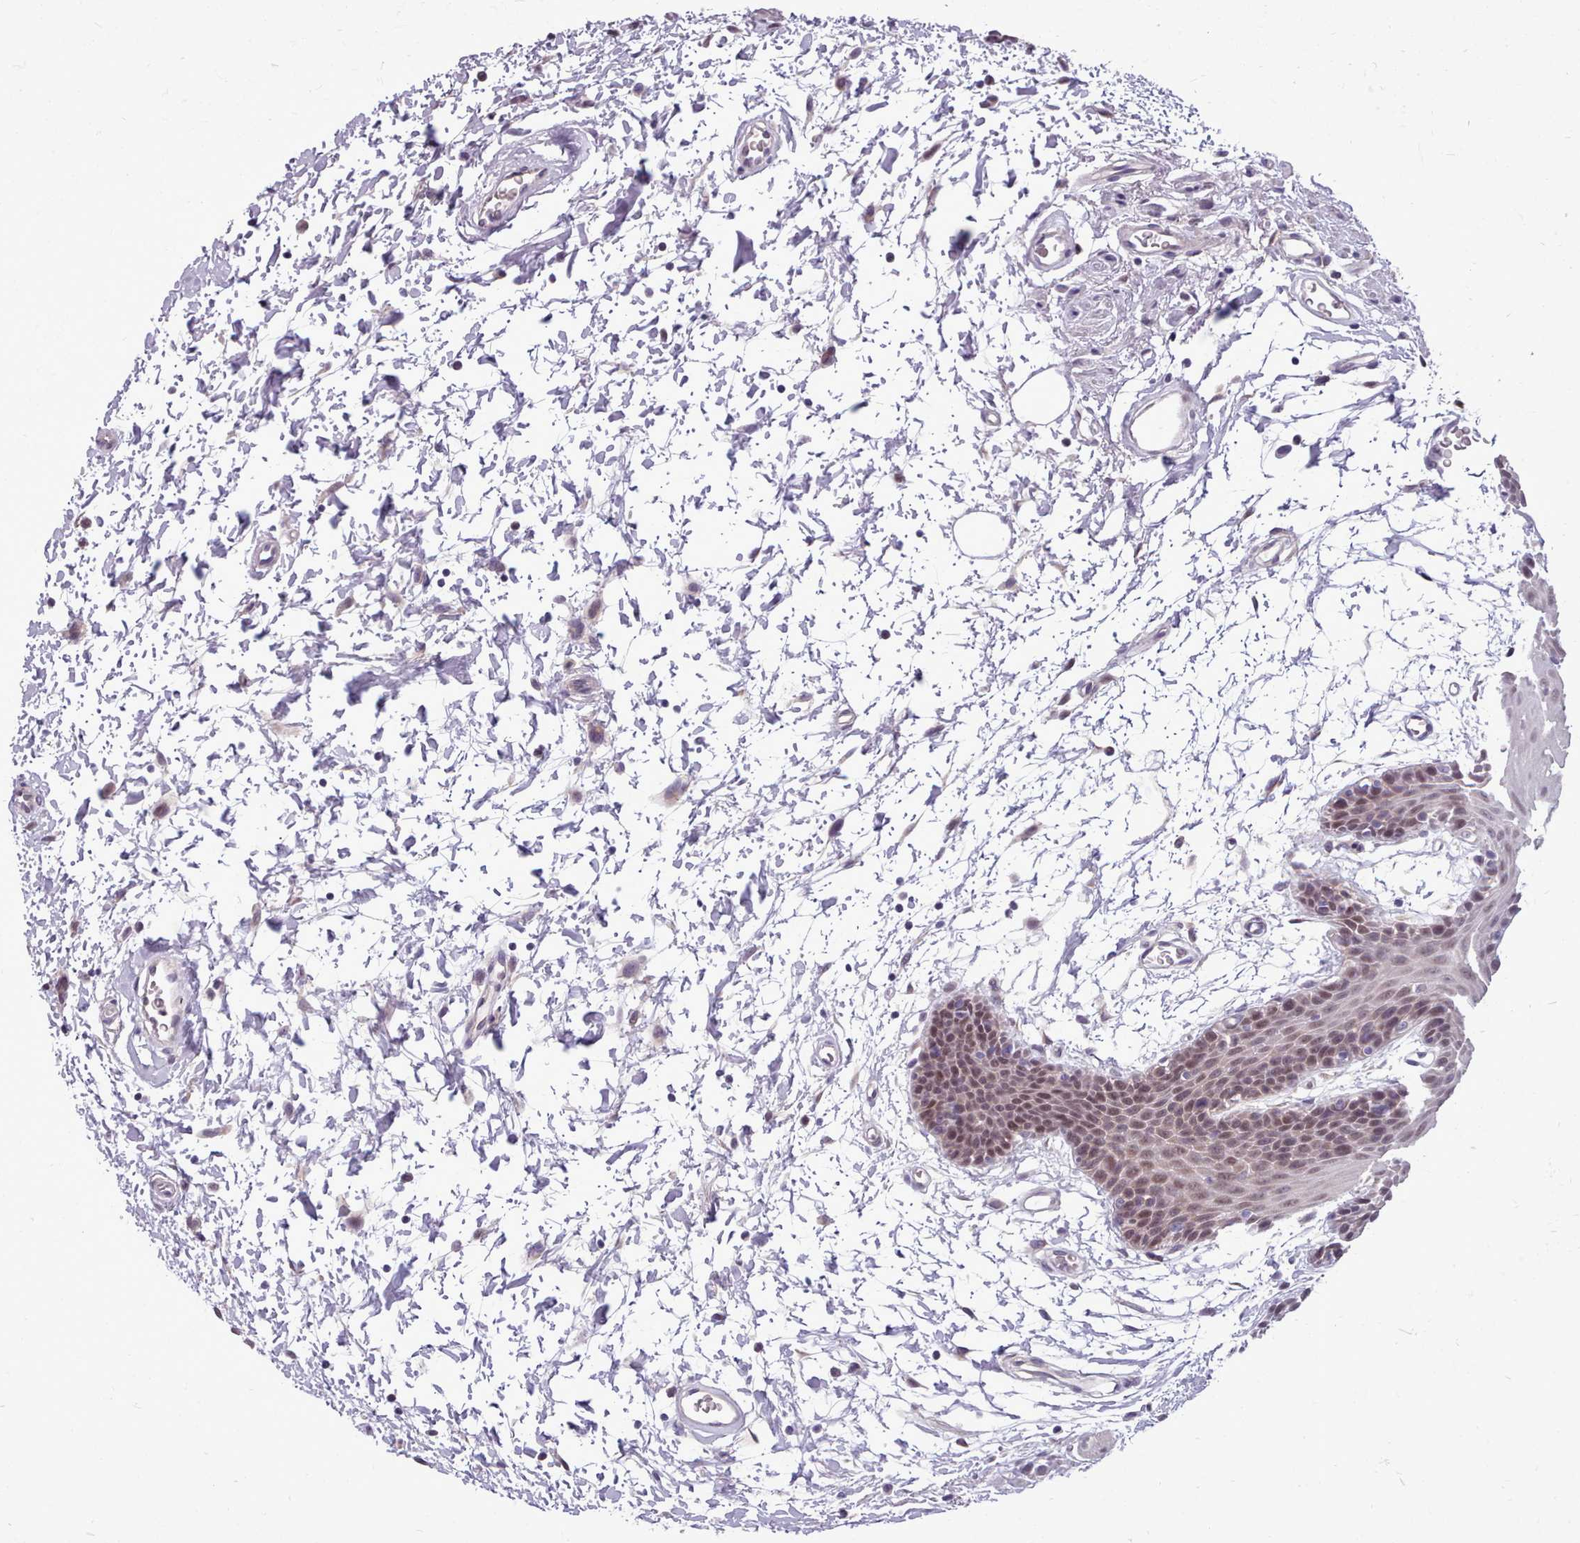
{"staining": {"intensity": "weak", "quantity": ">75%", "location": "nuclear"}, "tissue": "oral mucosa", "cell_type": "Squamous epithelial cells", "image_type": "normal", "snomed": [{"axis": "morphology", "description": "Normal tissue, NOS"}, {"axis": "topography", "description": "Skeletal muscle"}, {"axis": "topography", "description": "Oral tissue"}, {"axis": "topography", "description": "Salivary gland"}, {"axis": "topography", "description": "Peripheral nerve tissue"}], "caption": "Immunohistochemical staining of unremarkable oral mucosa reveals low levels of weak nuclear staining in about >75% of squamous epithelial cells.", "gene": "AHCY", "patient": {"sex": "male", "age": 54}}